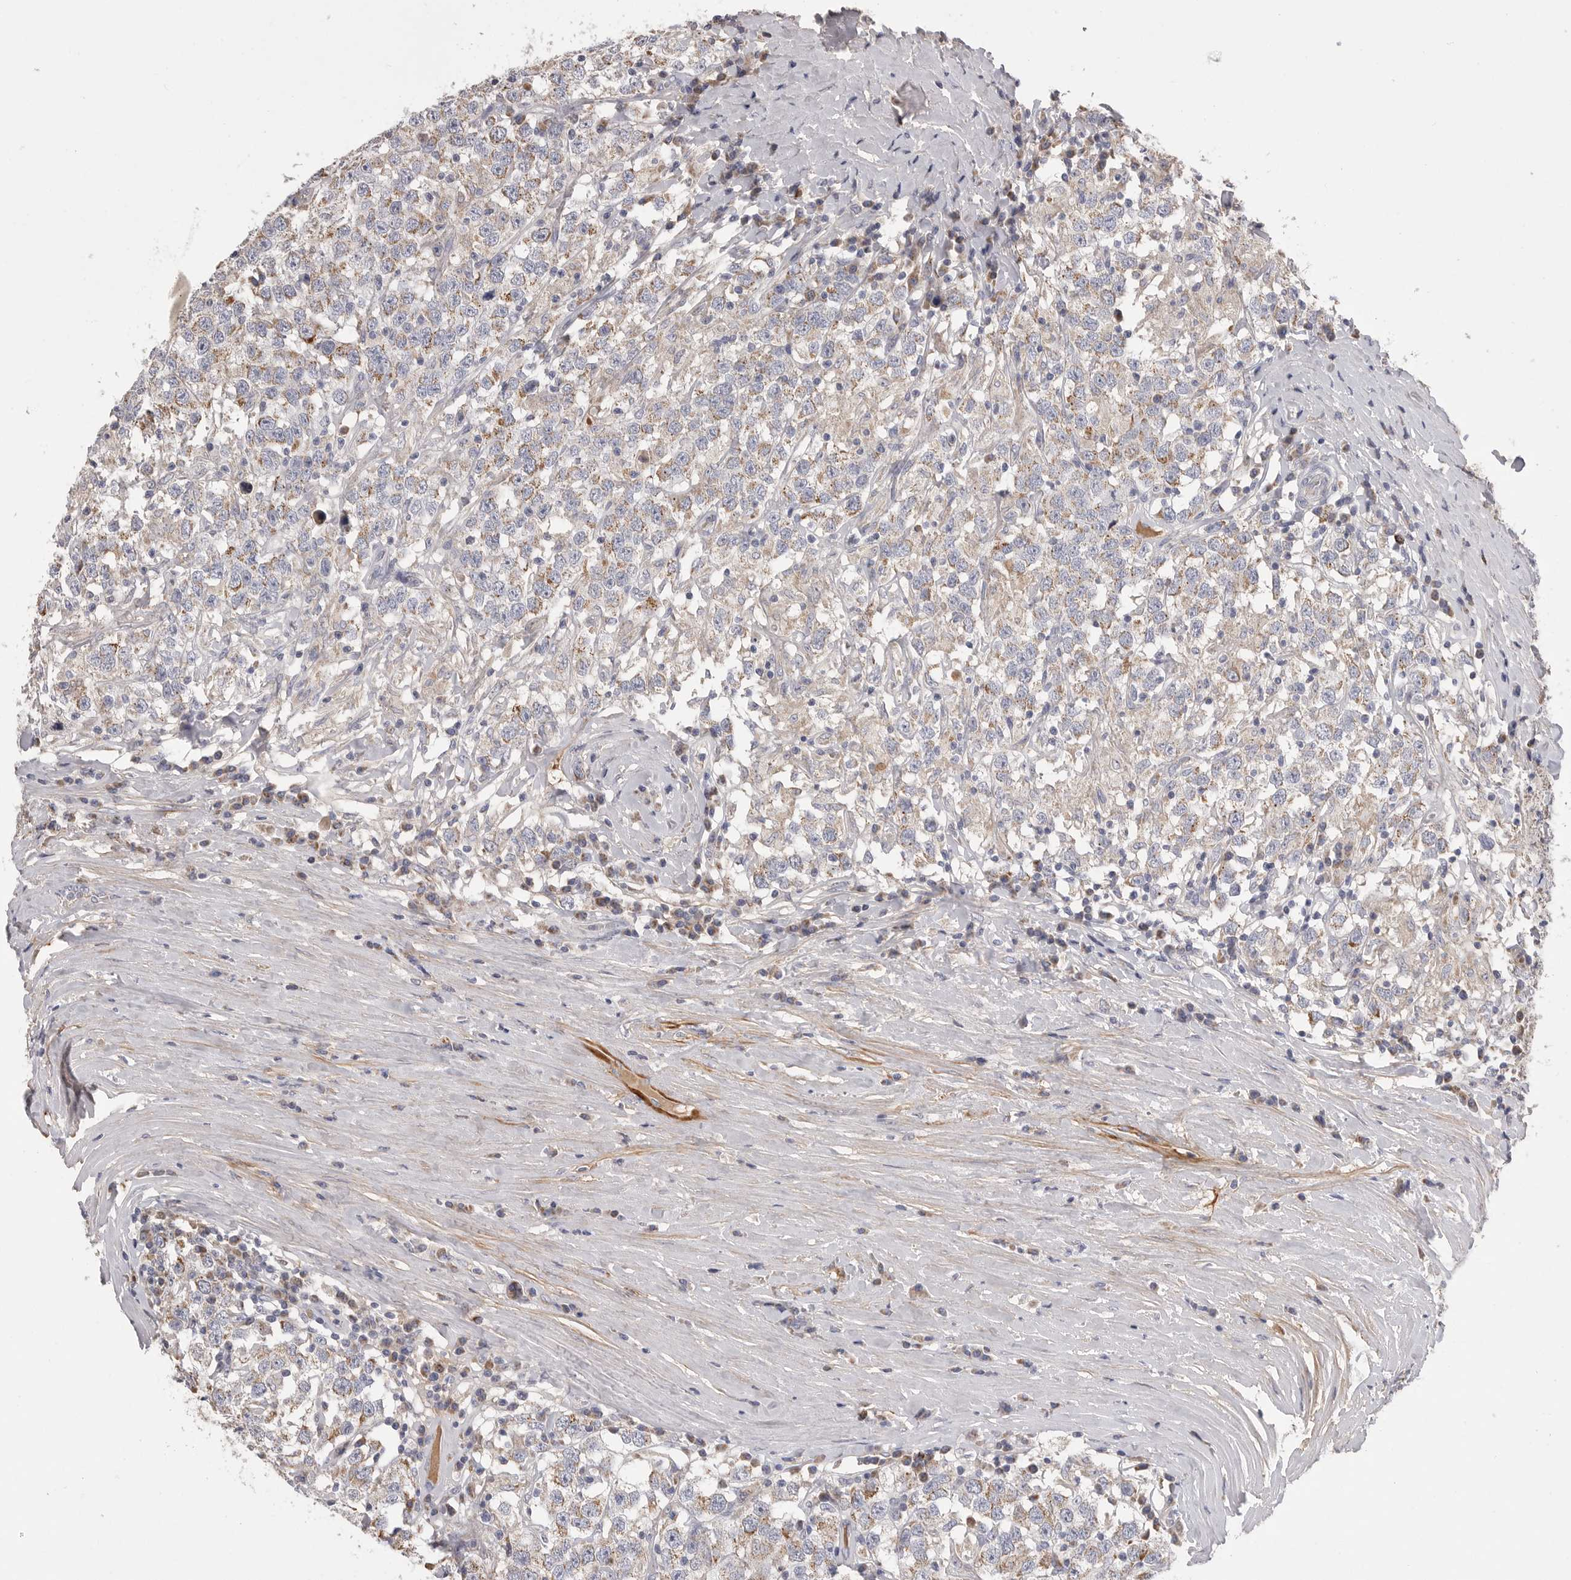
{"staining": {"intensity": "moderate", "quantity": ">75%", "location": "cytoplasmic/membranous"}, "tissue": "testis cancer", "cell_type": "Tumor cells", "image_type": "cancer", "snomed": [{"axis": "morphology", "description": "Seminoma, NOS"}, {"axis": "topography", "description": "Testis"}], "caption": "This histopathology image reveals testis seminoma stained with immunohistochemistry (IHC) to label a protein in brown. The cytoplasmic/membranous of tumor cells show moderate positivity for the protein. Nuclei are counter-stained blue.", "gene": "SDC3", "patient": {"sex": "male", "age": 41}}